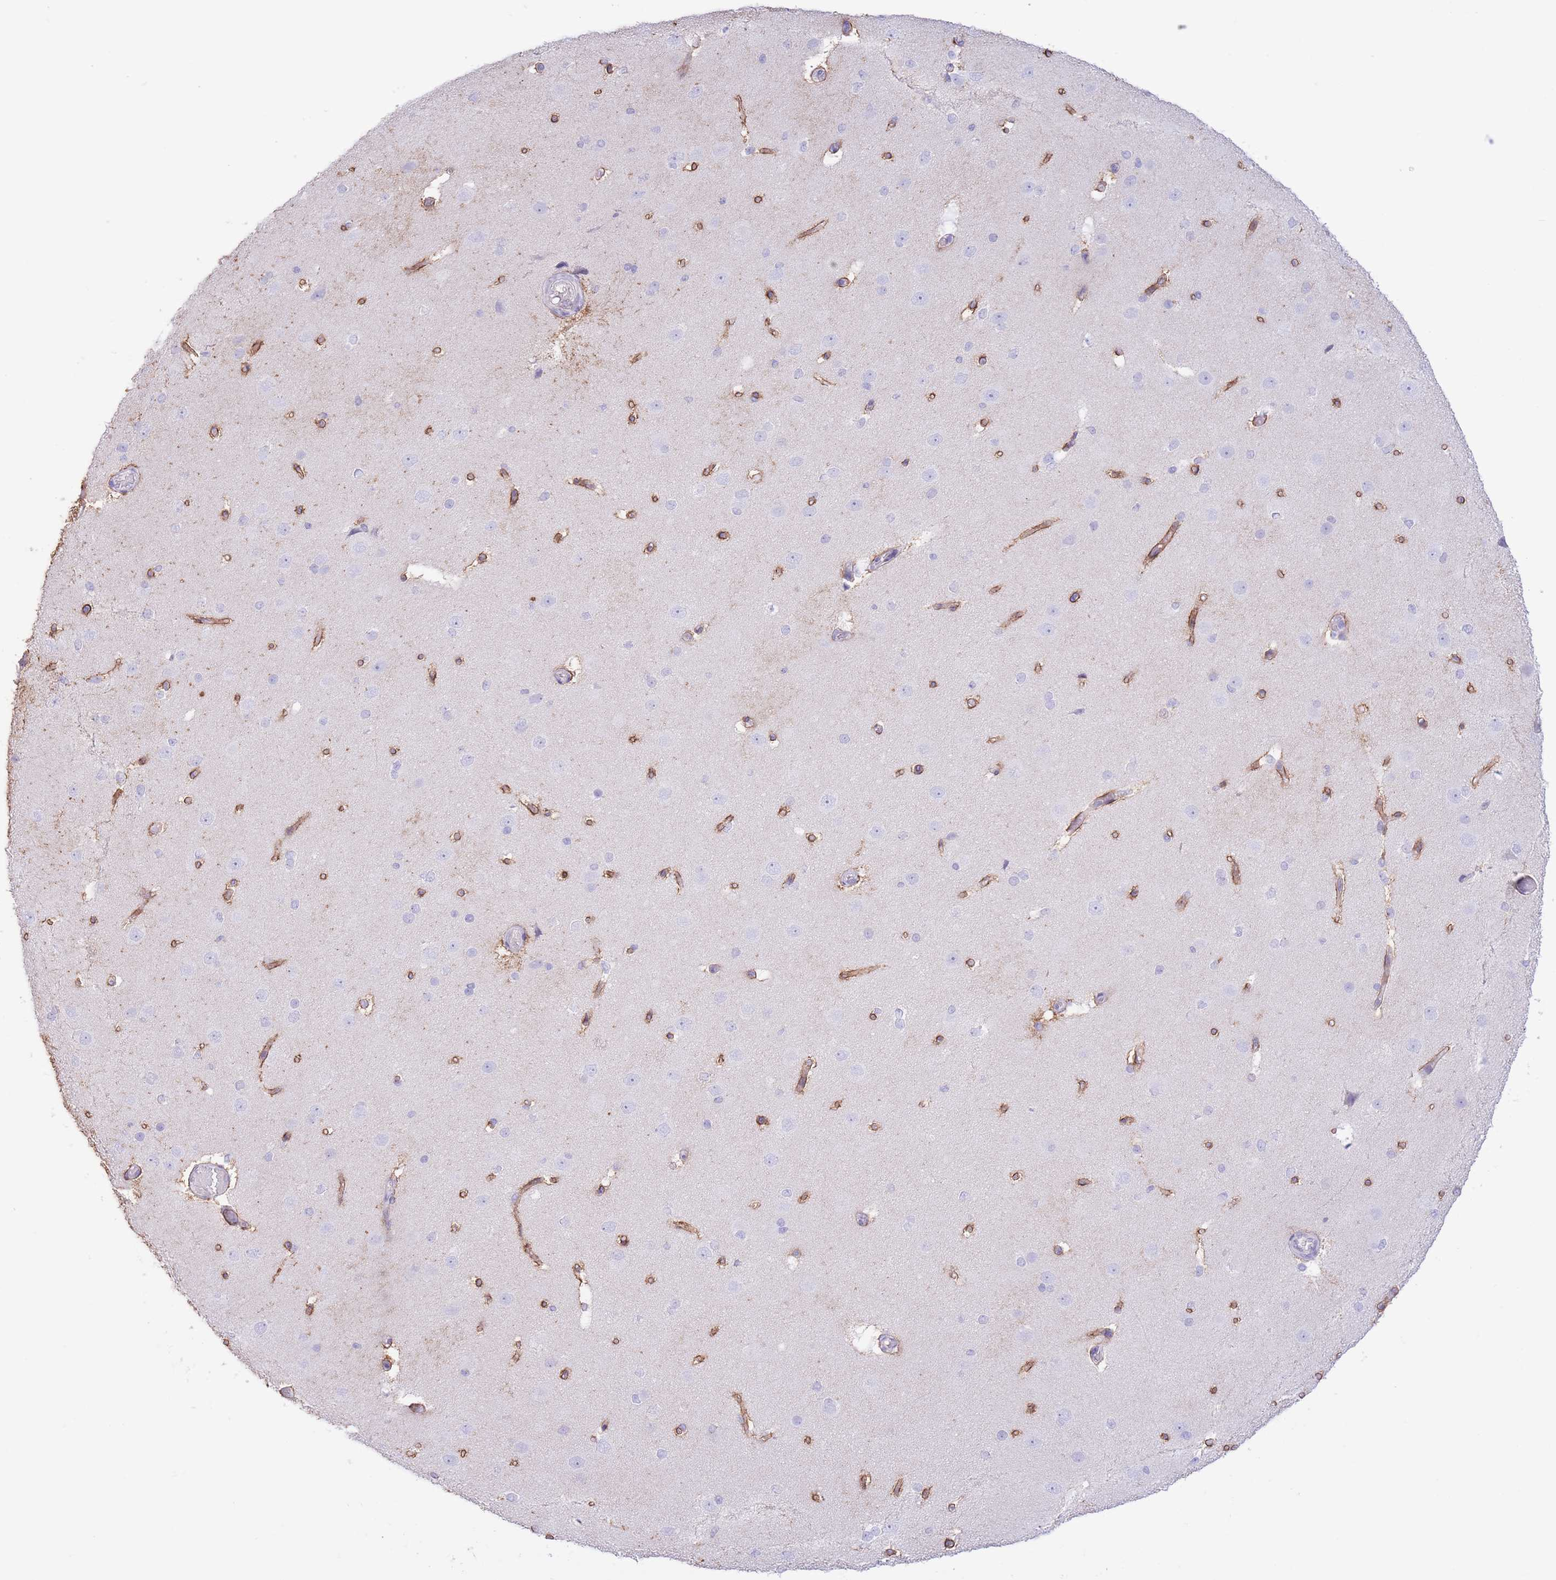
{"staining": {"intensity": "moderate", "quantity": "25%-75%", "location": "cytoplasmic/membranous"}, "tissue": "cerebral cortex", "cell_type": "Endothelial cells", "image_type": "normal", "snomed": [{"axis": "morphology", "description": "Normal tissue, NOS"}, {"axis": "morphology", "description": "Inflammation, NOS"}, {"axis": "topography", "description": "Cerebral cortex"}], "caption": "This photomicrograph exhibits unremarkable cerebral cortex stained with IHC to label a protein in brown. The cytoplasmic/membranous of endothelial cells show moderate positivity for the protein. Nuclei are counter-stained blue.", "gene": "LCLAT1", "patient": {"sex": "male", "age": 6}}